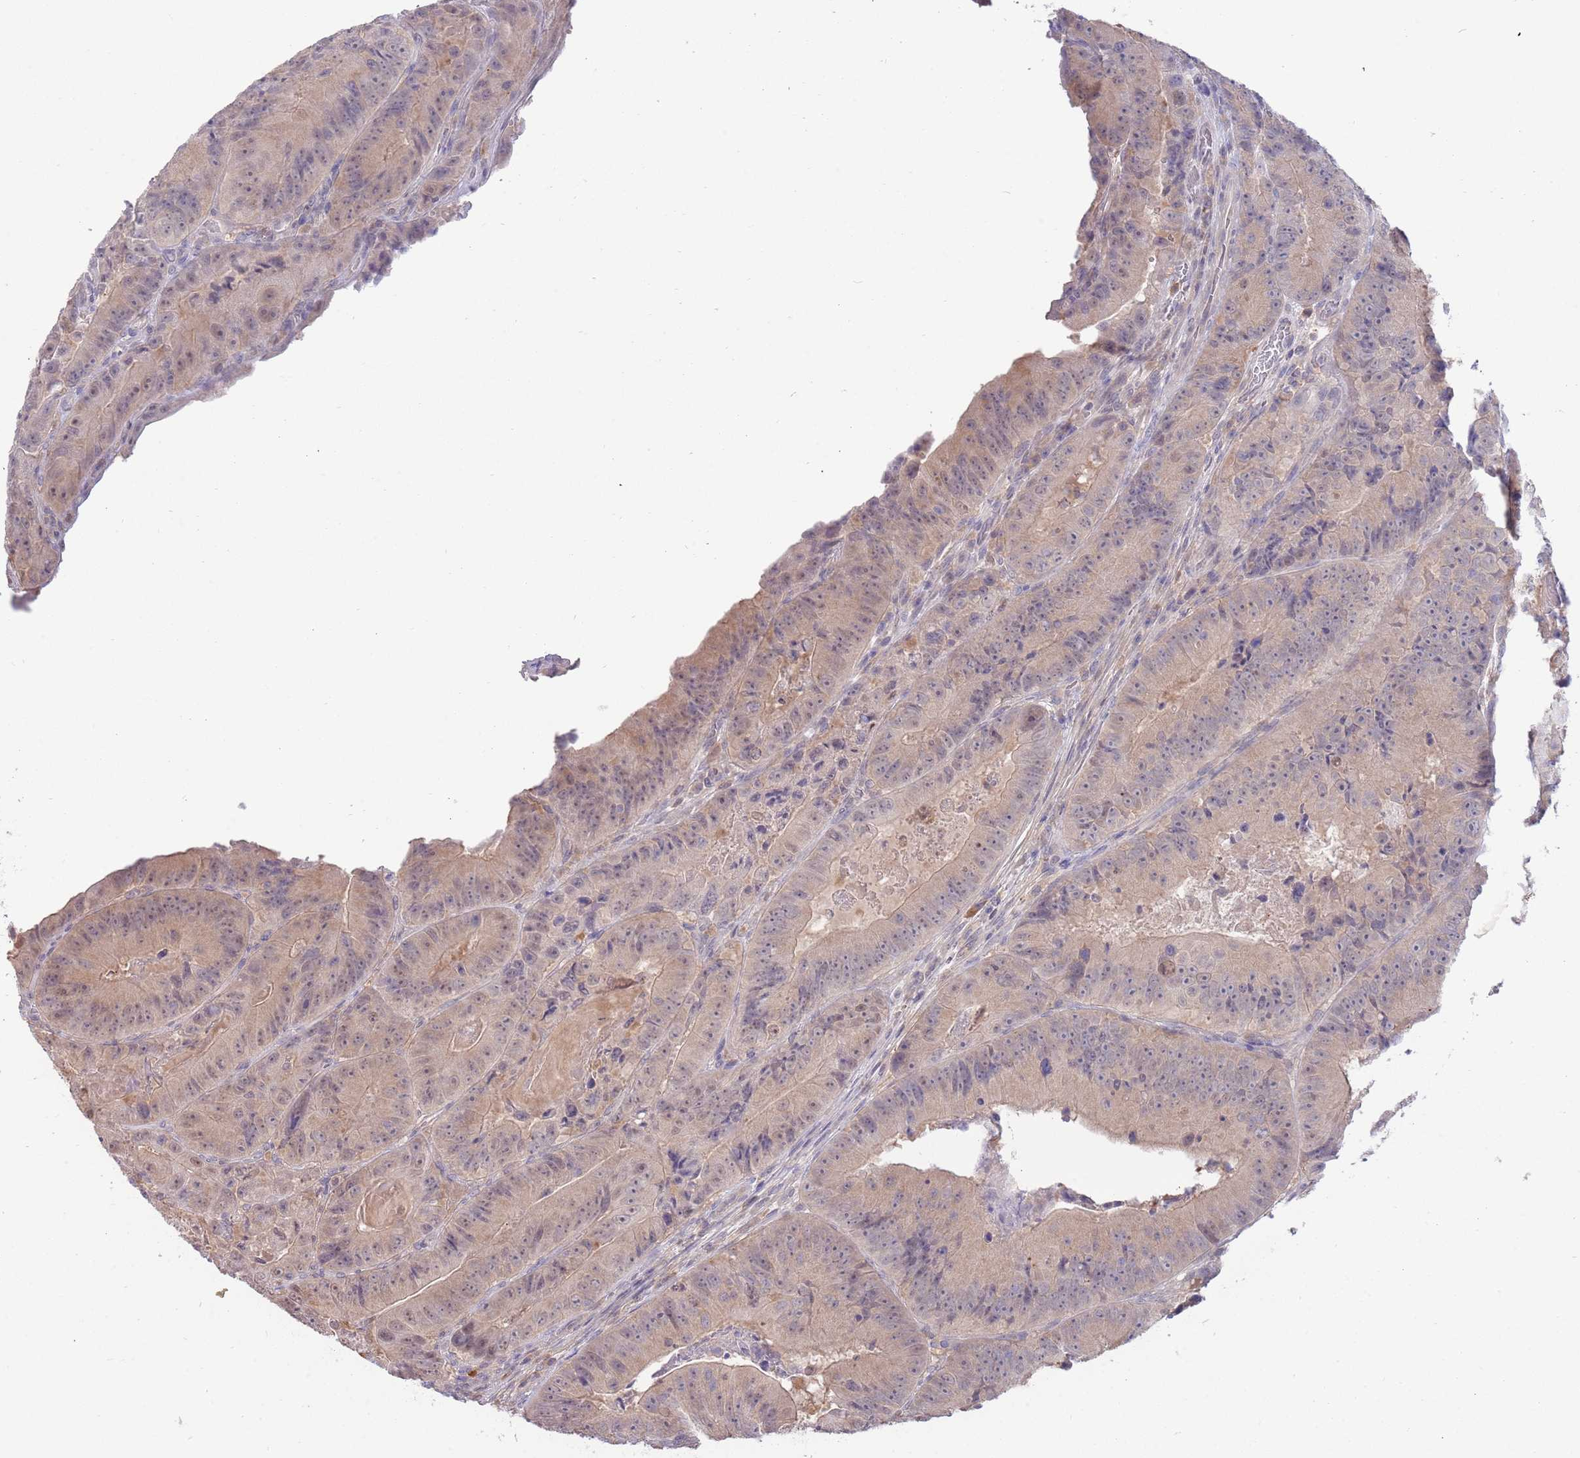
{"staining": {"intensity": "weak", "quantity": ">75%", "location": "cytoplasmic/membranous,nuclear"}, "tissue": "colorectal cancer", "cell_type": "Tumor cells", "image_type": "cancer", "snomed": [{"axis": "morphology", "description": "Adenocarcinoma, NOS"}, {"axis": "topography", "description": "Colon"}], "caption": "Immunohistochemical staining of colorectal cancer (adenocarcinoma) demonstrates low levels of weak cytoplasmic/membranous and nuclear protein expression in approximately >75% of tumor cells.", "gene": "AP5S1", "patient": {"sex": "female", "age": 86}}